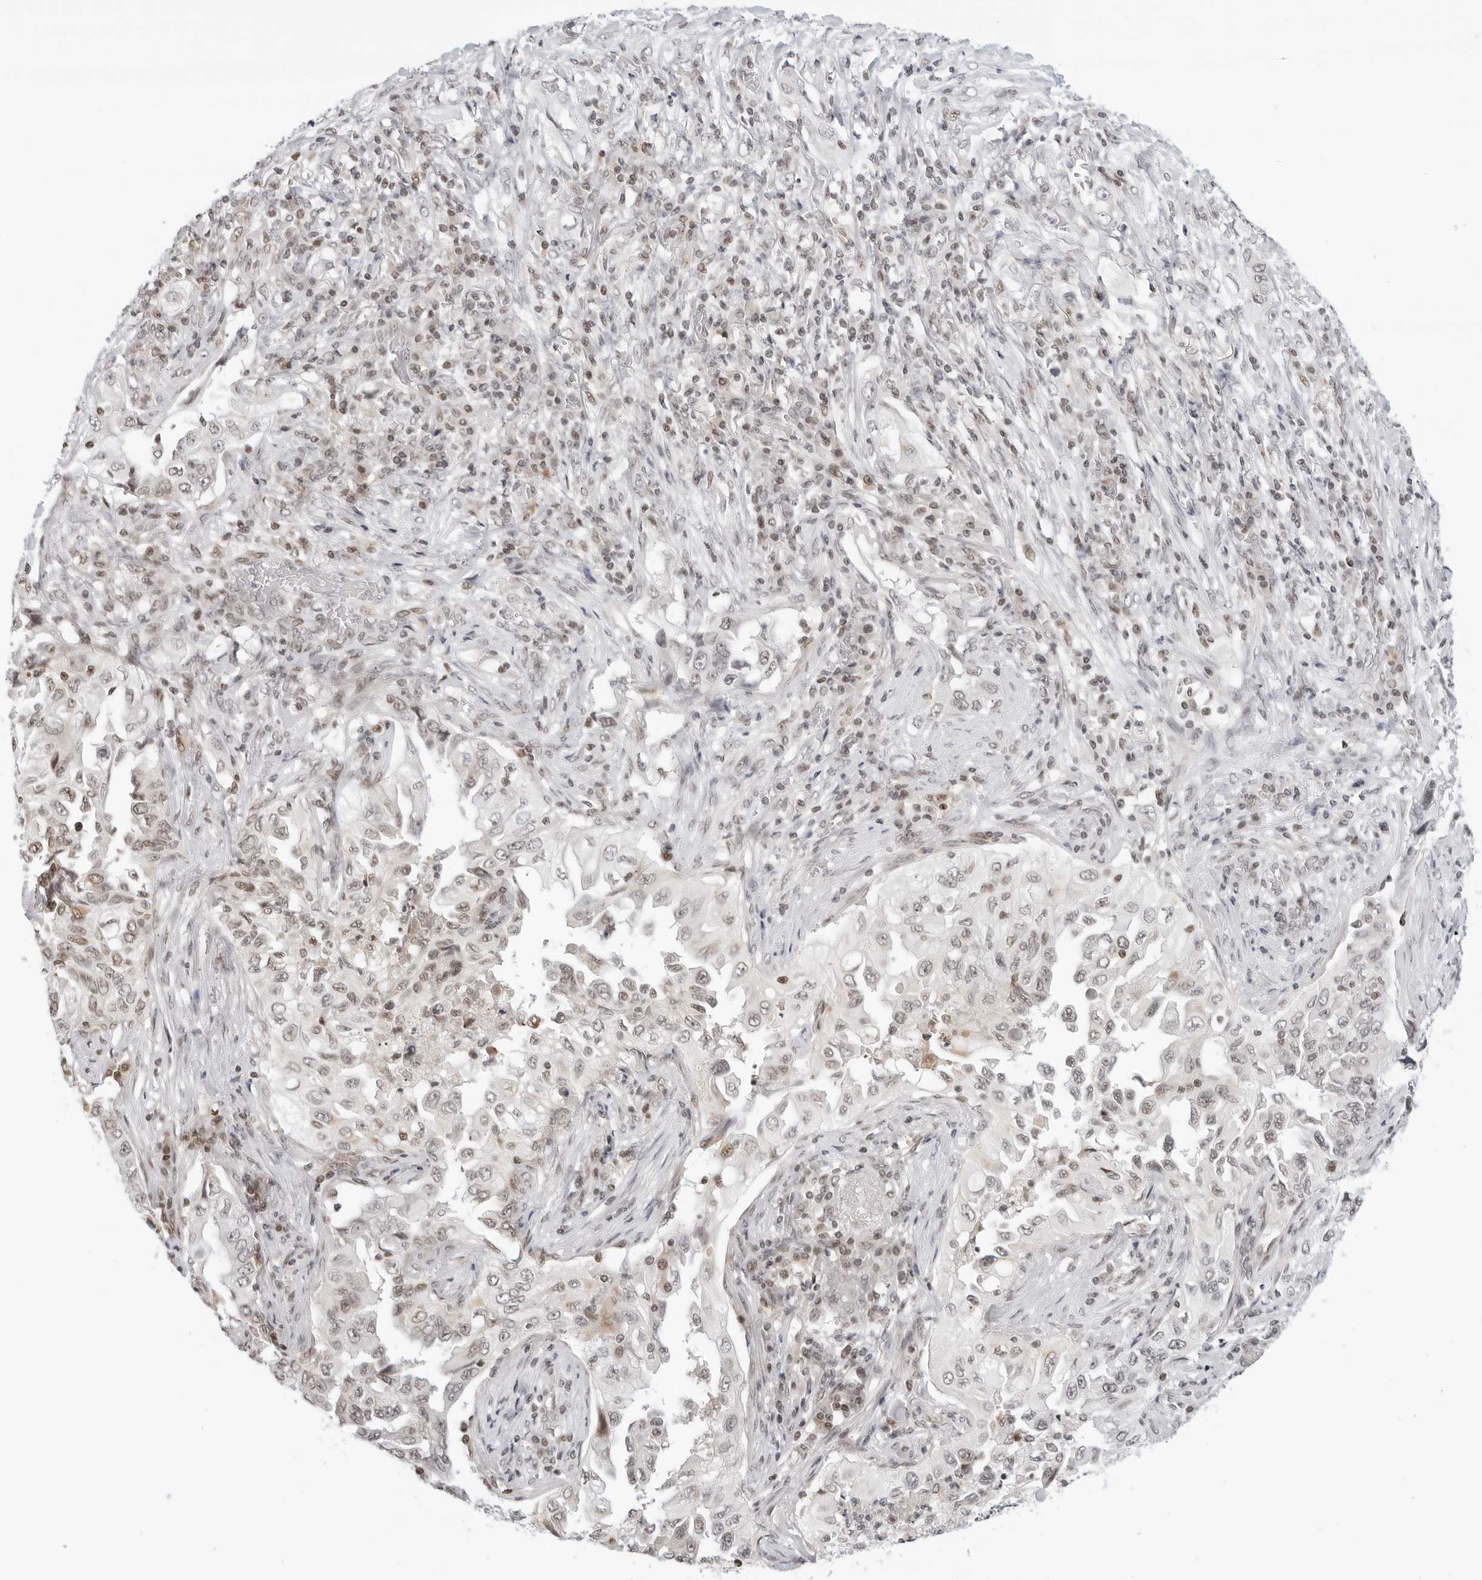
{"staining": {"intensity": "weak", "quantity": "25%-75%", "location": "nuclear"}, "tissue": "lung cancer", "cell_type": "Tumor cells", "image_type": "cancer", "snomed": [{"axis": "morphology", "description": "Adenocarcinoma, NOS"}, {"axis": "topography", "description": "Lung"}], "caption": "A high-resolution micrograph shows IHC staining of adenocarcinoma (lung), which displays weak nuclear staining in about 25%-75% of tumor cells.", "gene": "MSH6", "patient": {"sex": "female", "age": 51}}